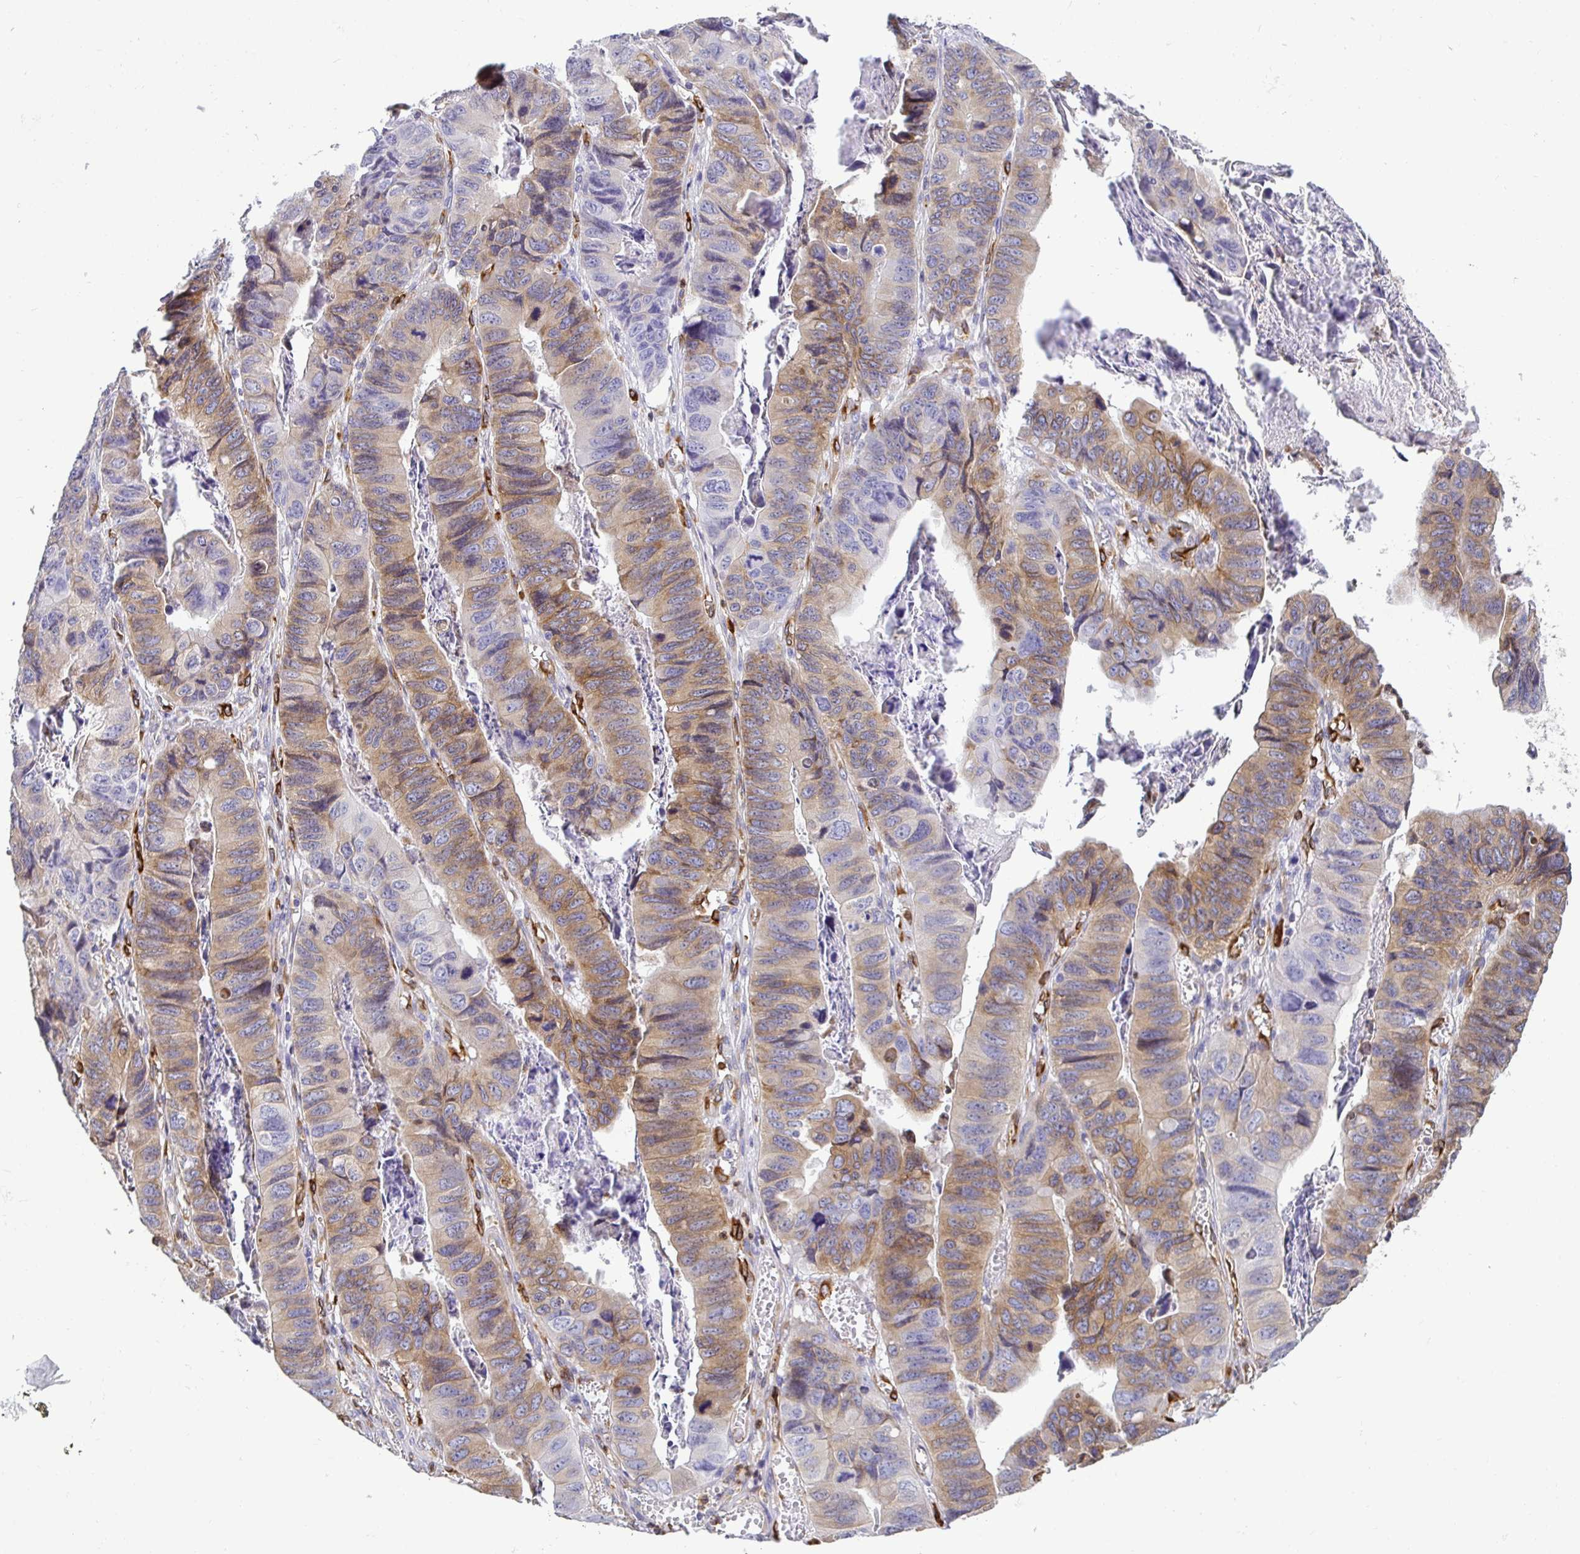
{"staining": {"intensity": "weak", "quantity": "25%-75%", "location": "cytoplasmic/membranous"}, "tissue": "stomach cancer", "cell_type": "Tumor cells", "image_type": "cancer", "snomed": [{"axis": "morphology", "description": "Adenocarcinoma, NOS"}, {"axis": "topography", "description": "Stomach, lower"}], "caption": "The immunohistochemical stain labels weak cytoplasmic/membranous positivity in tumor cells of stomach cancer (adenocarcinoma) tissue. The staining was performed using DAB, with brown indicating positive protein expression. Nuclei are stained blue with hematoxylin.", "gene": "TP53I11", "patient": {"sex": "male", "age": 77}}